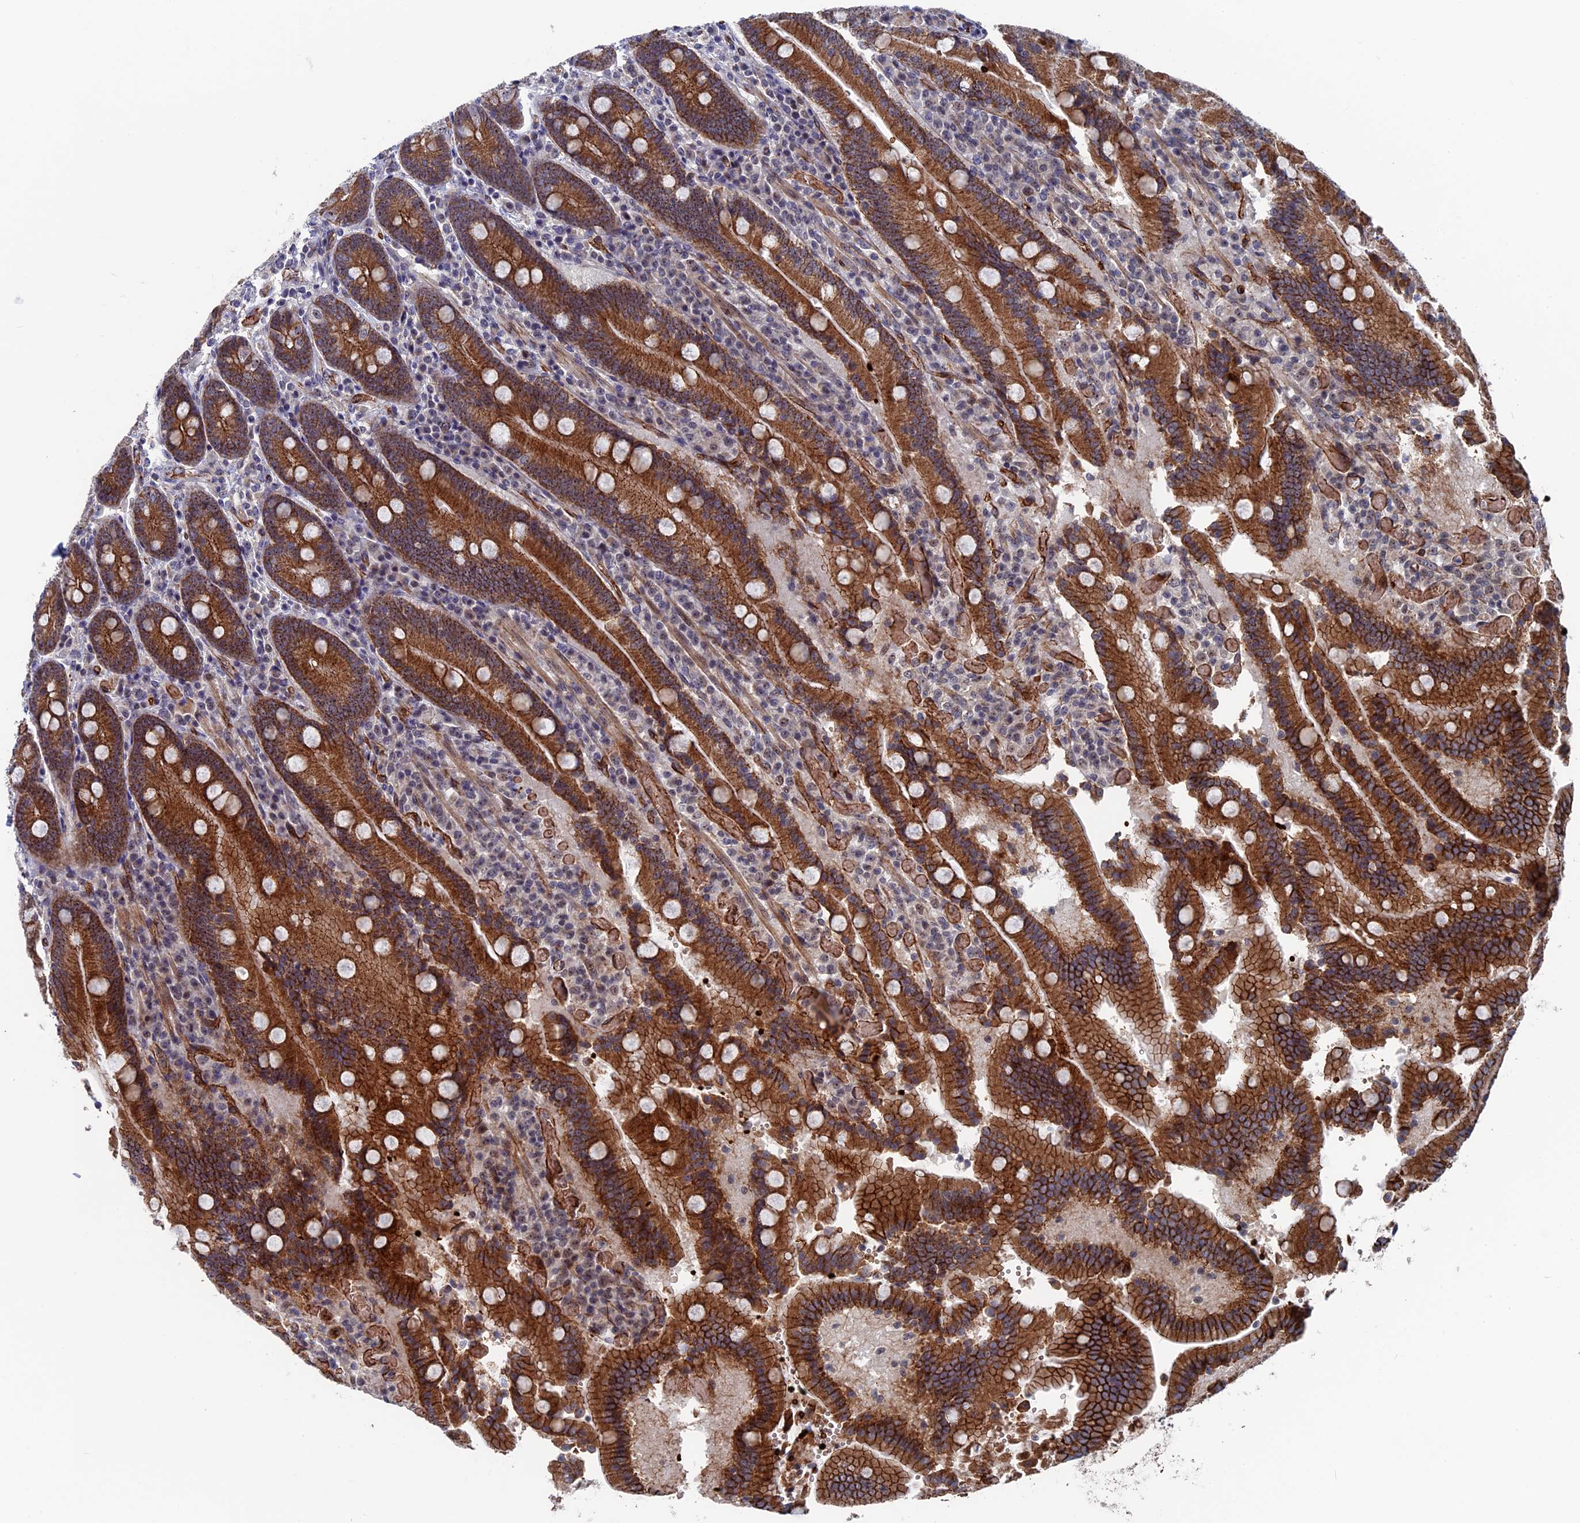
{"staining": {"intensity": "strong", "quantity": ">75%", "location": "cytoplasmic/membranous"}, "tissue": "duodenum", "cell_type": "Glandular cells", "image_type": "normal", "snomed": [{"axis": "morphology", "description": "Normal tissue, NOS"}, {"axis": "topography", "description": "Duodenum"}], "caption": "Immunohistochemical staining of normal human duodenum shows high levels of strong cytoplasmic/membranous expression in about >75% of glandular cells. The staining was performed using DAB to visualize the protein expression in brown, while the nuclei were stained in blue with hematoxylin (Magnification: 20x).", "gene": "EXOSC9", "patient": {"sex": "female", "age": 62}}